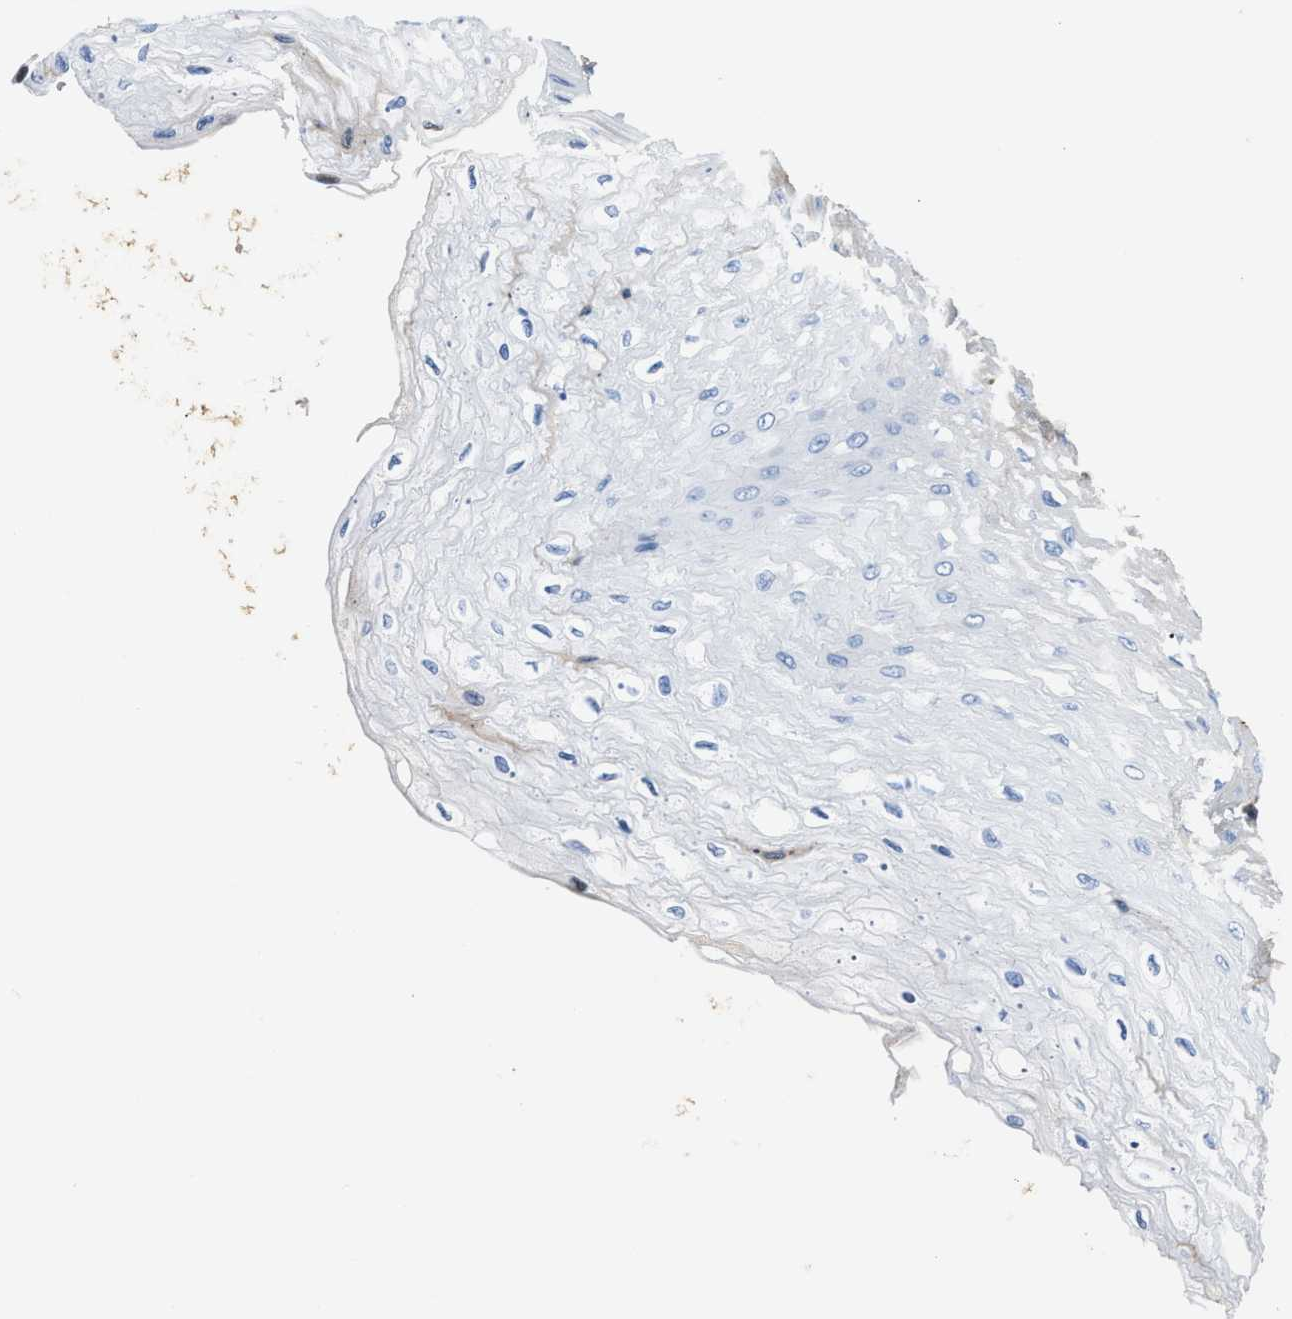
{"staining": {"intensity": "negative", "quantity": "none", "location": "none"}, "tissue": "esophagus", "cell_type": "Squamous epithelial cells", "image_type": "normal", "snomed": [{"axis": "morphology", "description": "Normal tissue, NOS"}, {"axis": "topography", "description": "Esophagus"}], "caption": "DAB immunohistochemical staining of unremarkable human esophagus shows no significant positivity in squamous epithelial cells.", "gene": "GC", "patient": {"sex": "female", "age": 72}}